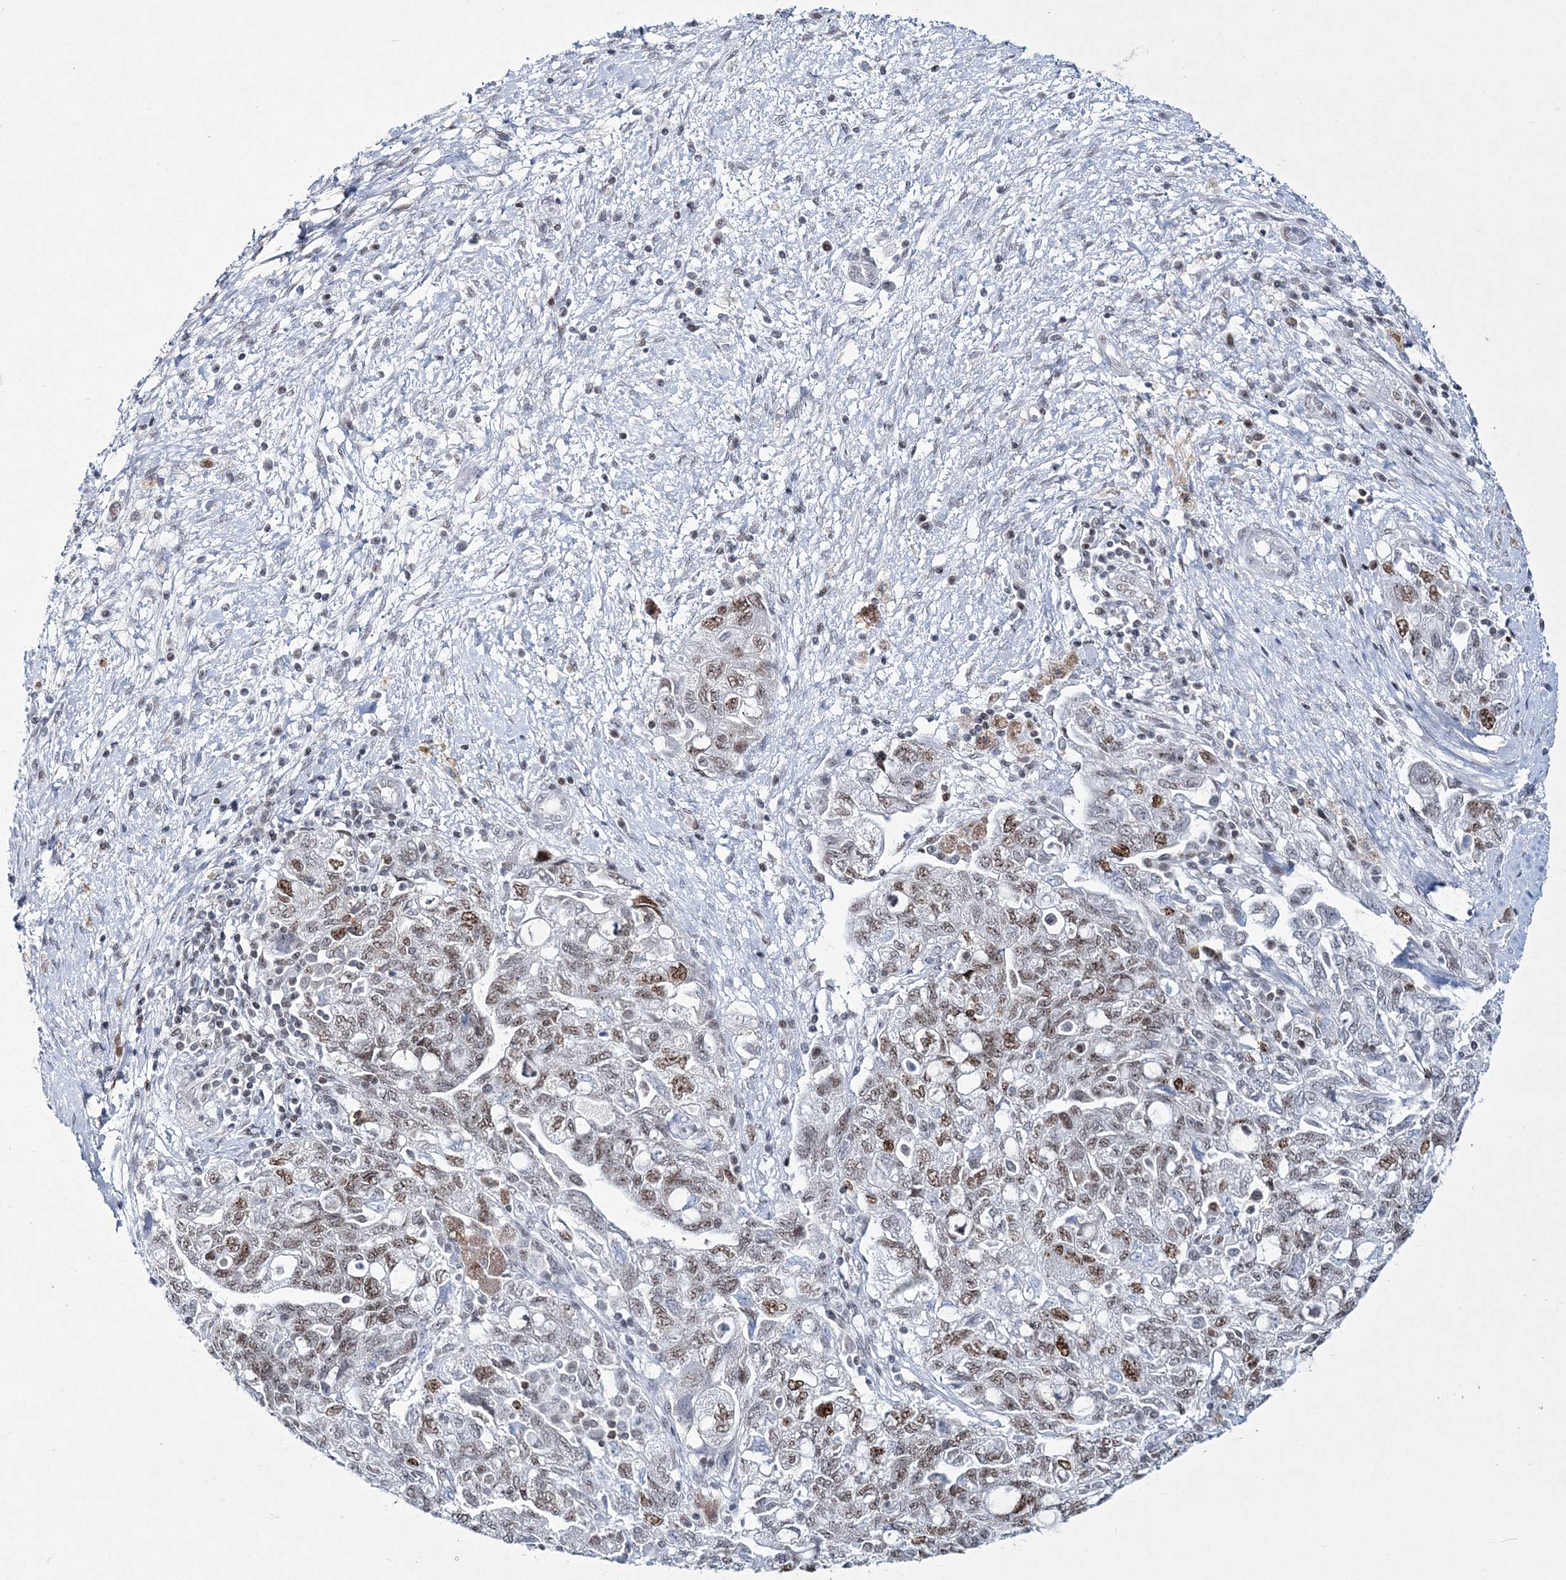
{"staining": {"intensity": "moderate", "quantity": ">75%", "location": "nuclear"}, "tissue": "ovarian cancer", "cell_type": "Tumor cells", "image_type": "cancer", "snomed": [{"axis": "morphology", "description": "Carcinoma, NOS"}, {"axis": "morphology", "description": "Cystadenocarcinoma, serous, NOS"}, {"axis": "topography", "description": "Ovary"}], "caption": "Ovarian carcinoma stained for a protein displays moderate nuclear positivity in tumor cells. The protein of interest is shown in brown color, while the nuclei are stained blue.", "gene": "LRRFIP2", "patient": {"sex": "female", "age": 69}}